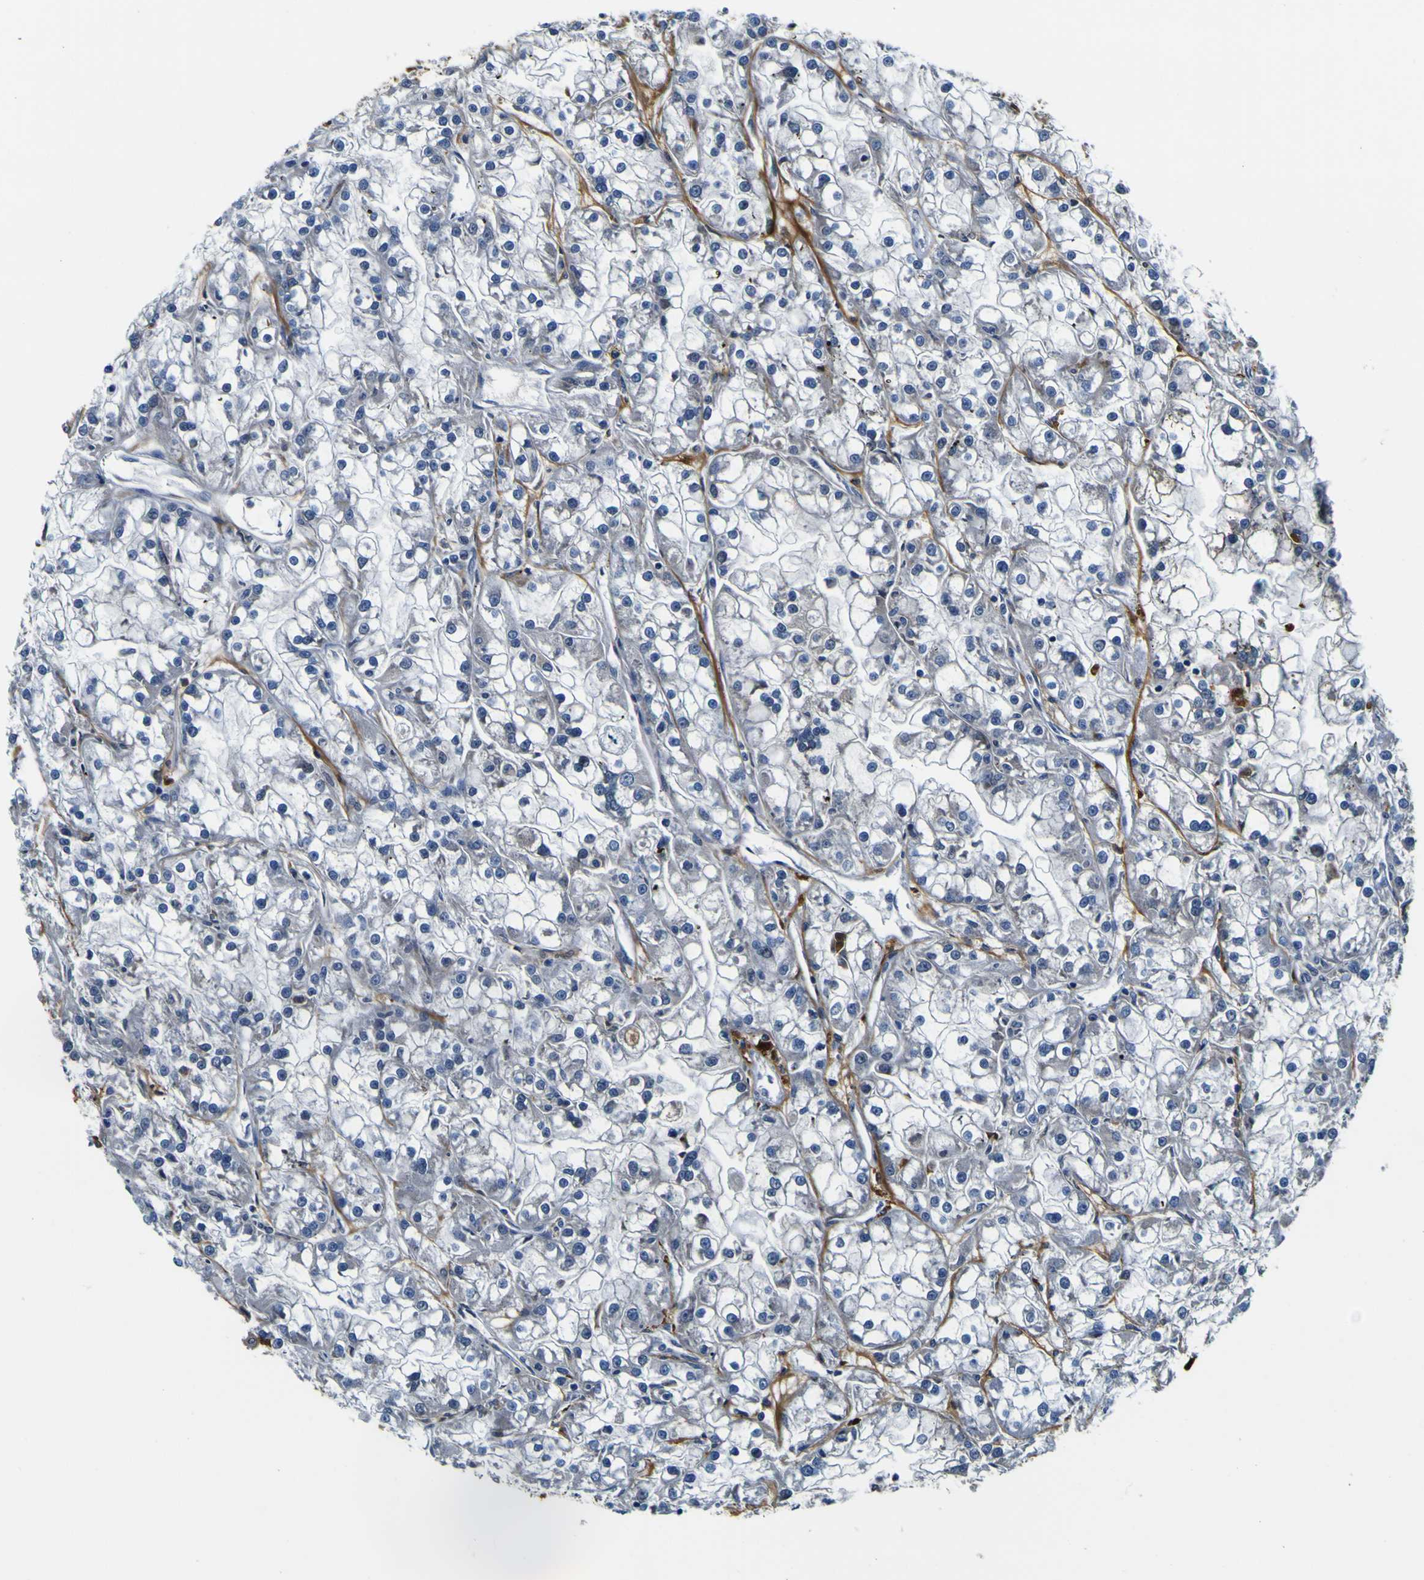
{"staining": {"intensity": "negative", "quantity": "none", "location": "none"}, "tissue": "renal cancer", "cell_type": "Tumor cells", "image_type": "cancer", "snomed": [{"axis": "morphology", "description": "Adenocarcinoma, NOS"}, {"axis": "topography", "description": "Kidney"}], "caption": "Tumor cells show no significant positivity in renal adenocarcinoma.", "gene": "POSTN", "patient": {"sex": "female", "age": 52}}